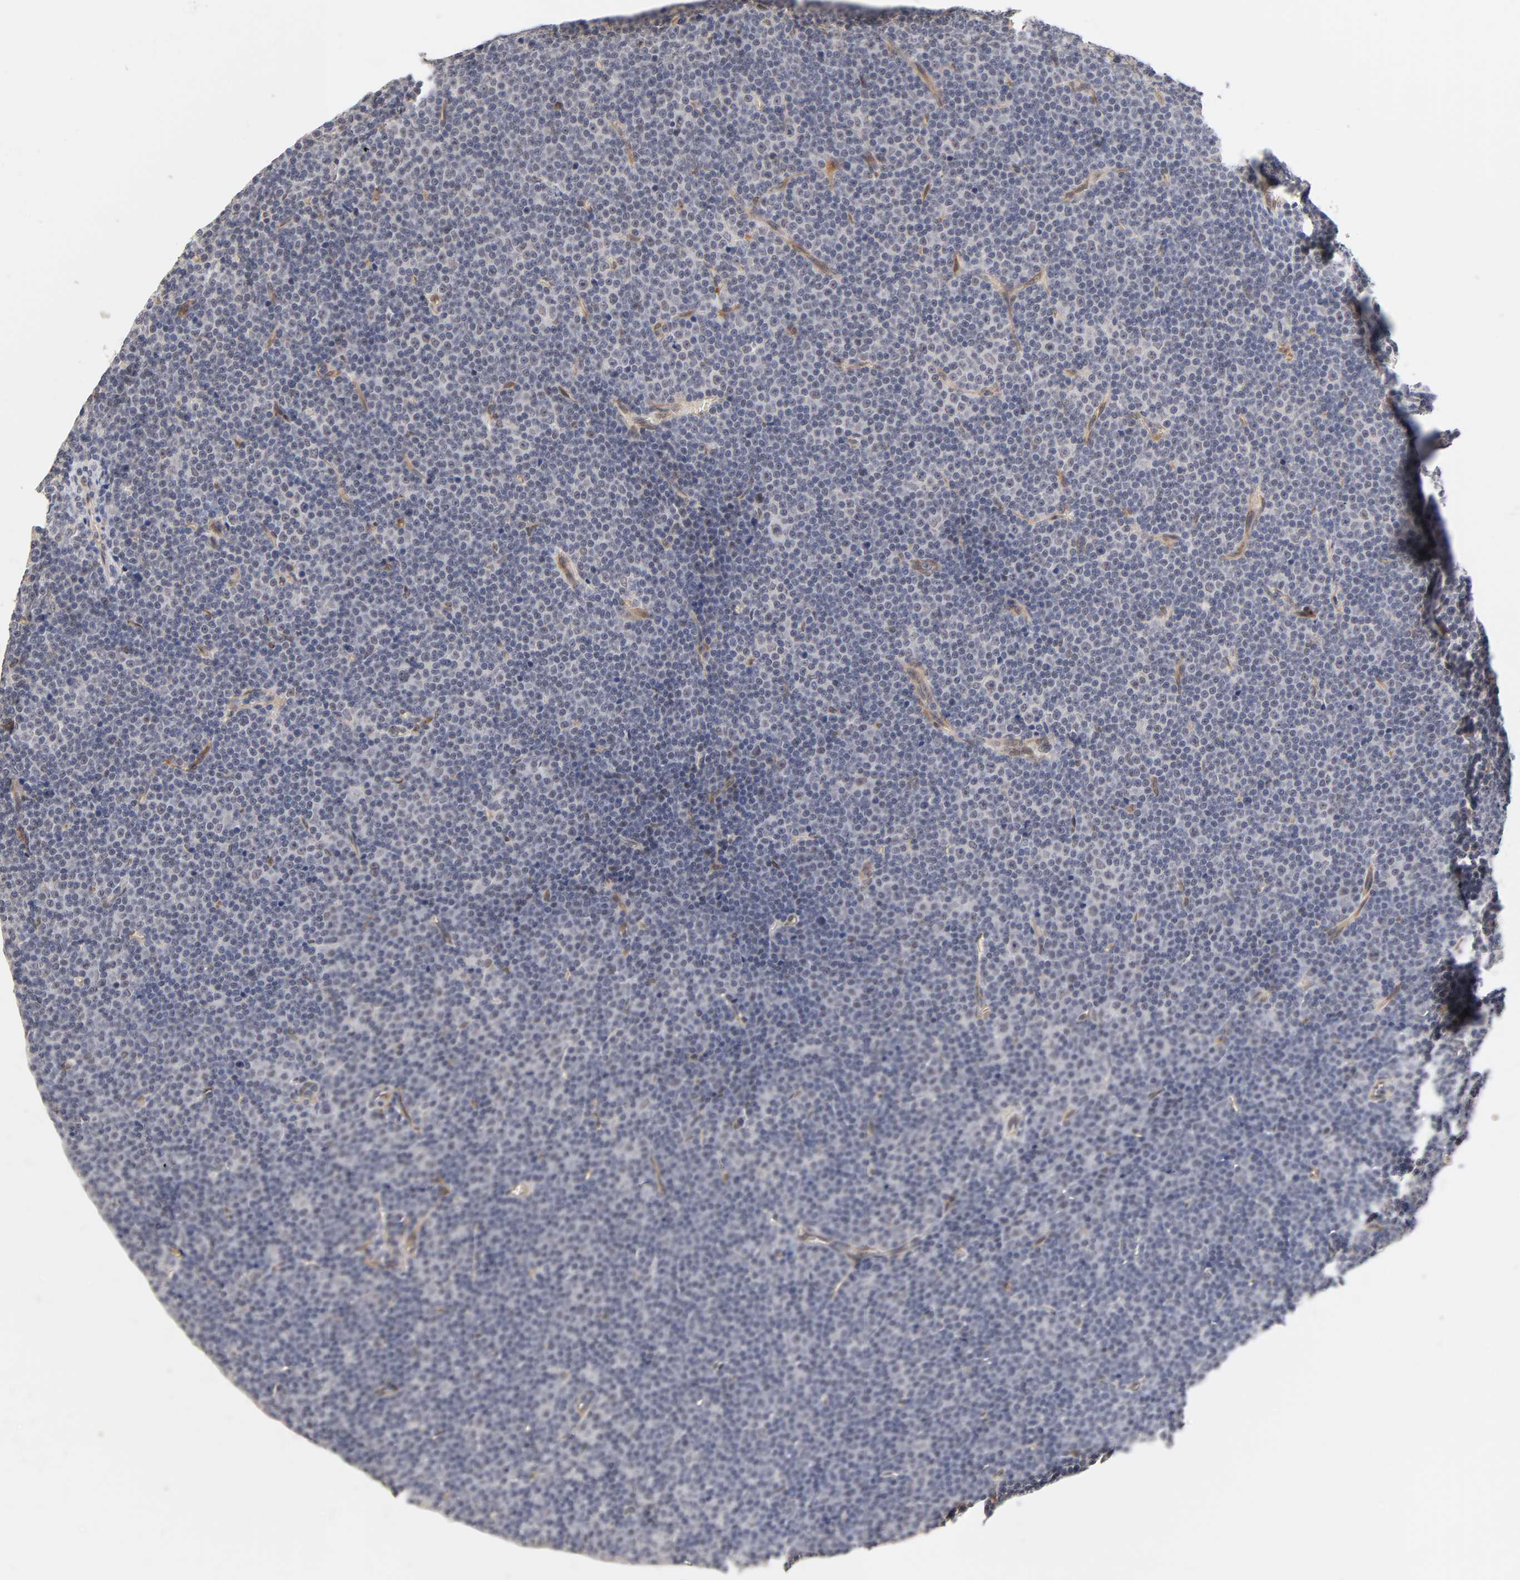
{"staining": {"intensity": "negative", "quantity": "none", "location": "none"}, "tissue": "lymphoma", "cell_type": "Tumor cells", "image_type": "cancer", "snomed": [{"axis": "morphology", "description": "Malignant lymphoma, non-Hodgkin's type, Low grade"}, {"axis": "topography", "description": "Lymph node"}], "caption": "IHC of lymphoma shows no positivity in tumor cells.", "gene": "LAMB1", "patient": {"sex": "female", "age": 67}}